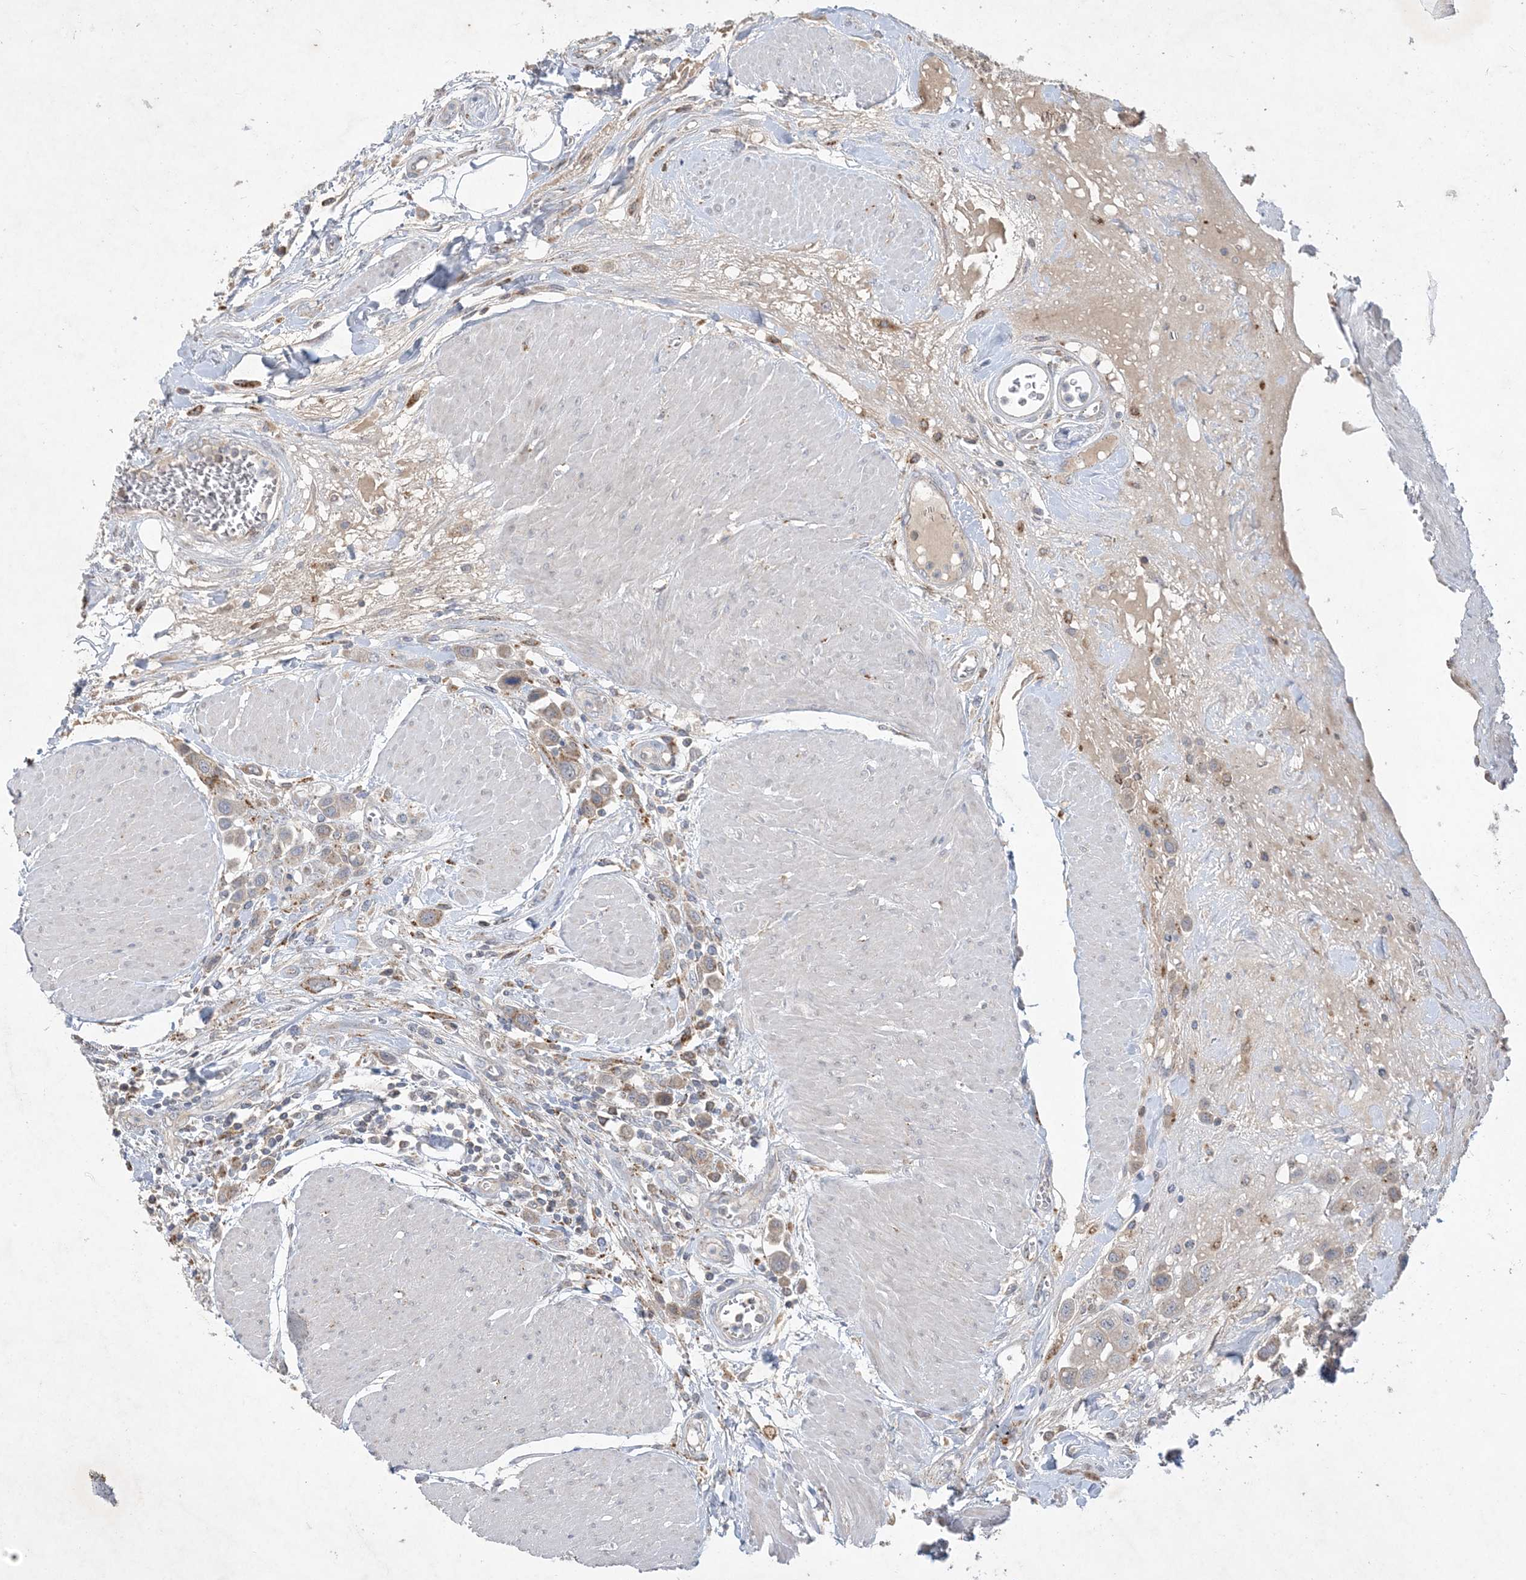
{"staining": {"intensity": "weak", "quantity": "<25%", "location": "cytoplasmic/membranous"}, "tissue": "urothelial cancer", "cell_type": "Tumor cells", "image_type": "cancer", "snomed": [{"axis": "morphology", "description": "Urothelial carcinoma, High grade"}, {"axis": "topography", "description": "Urinary bladder"}], "caption": "Protein analysis of urothelial cancer reveals no significant positivity in tumor cells. (Stains: DAB IHC with hematoxylin counter stain, Microscopy: brightfield microscopy at high magnification).", "gene": "MRPS18A", "patient": {"sex": "male", "age": 50}}